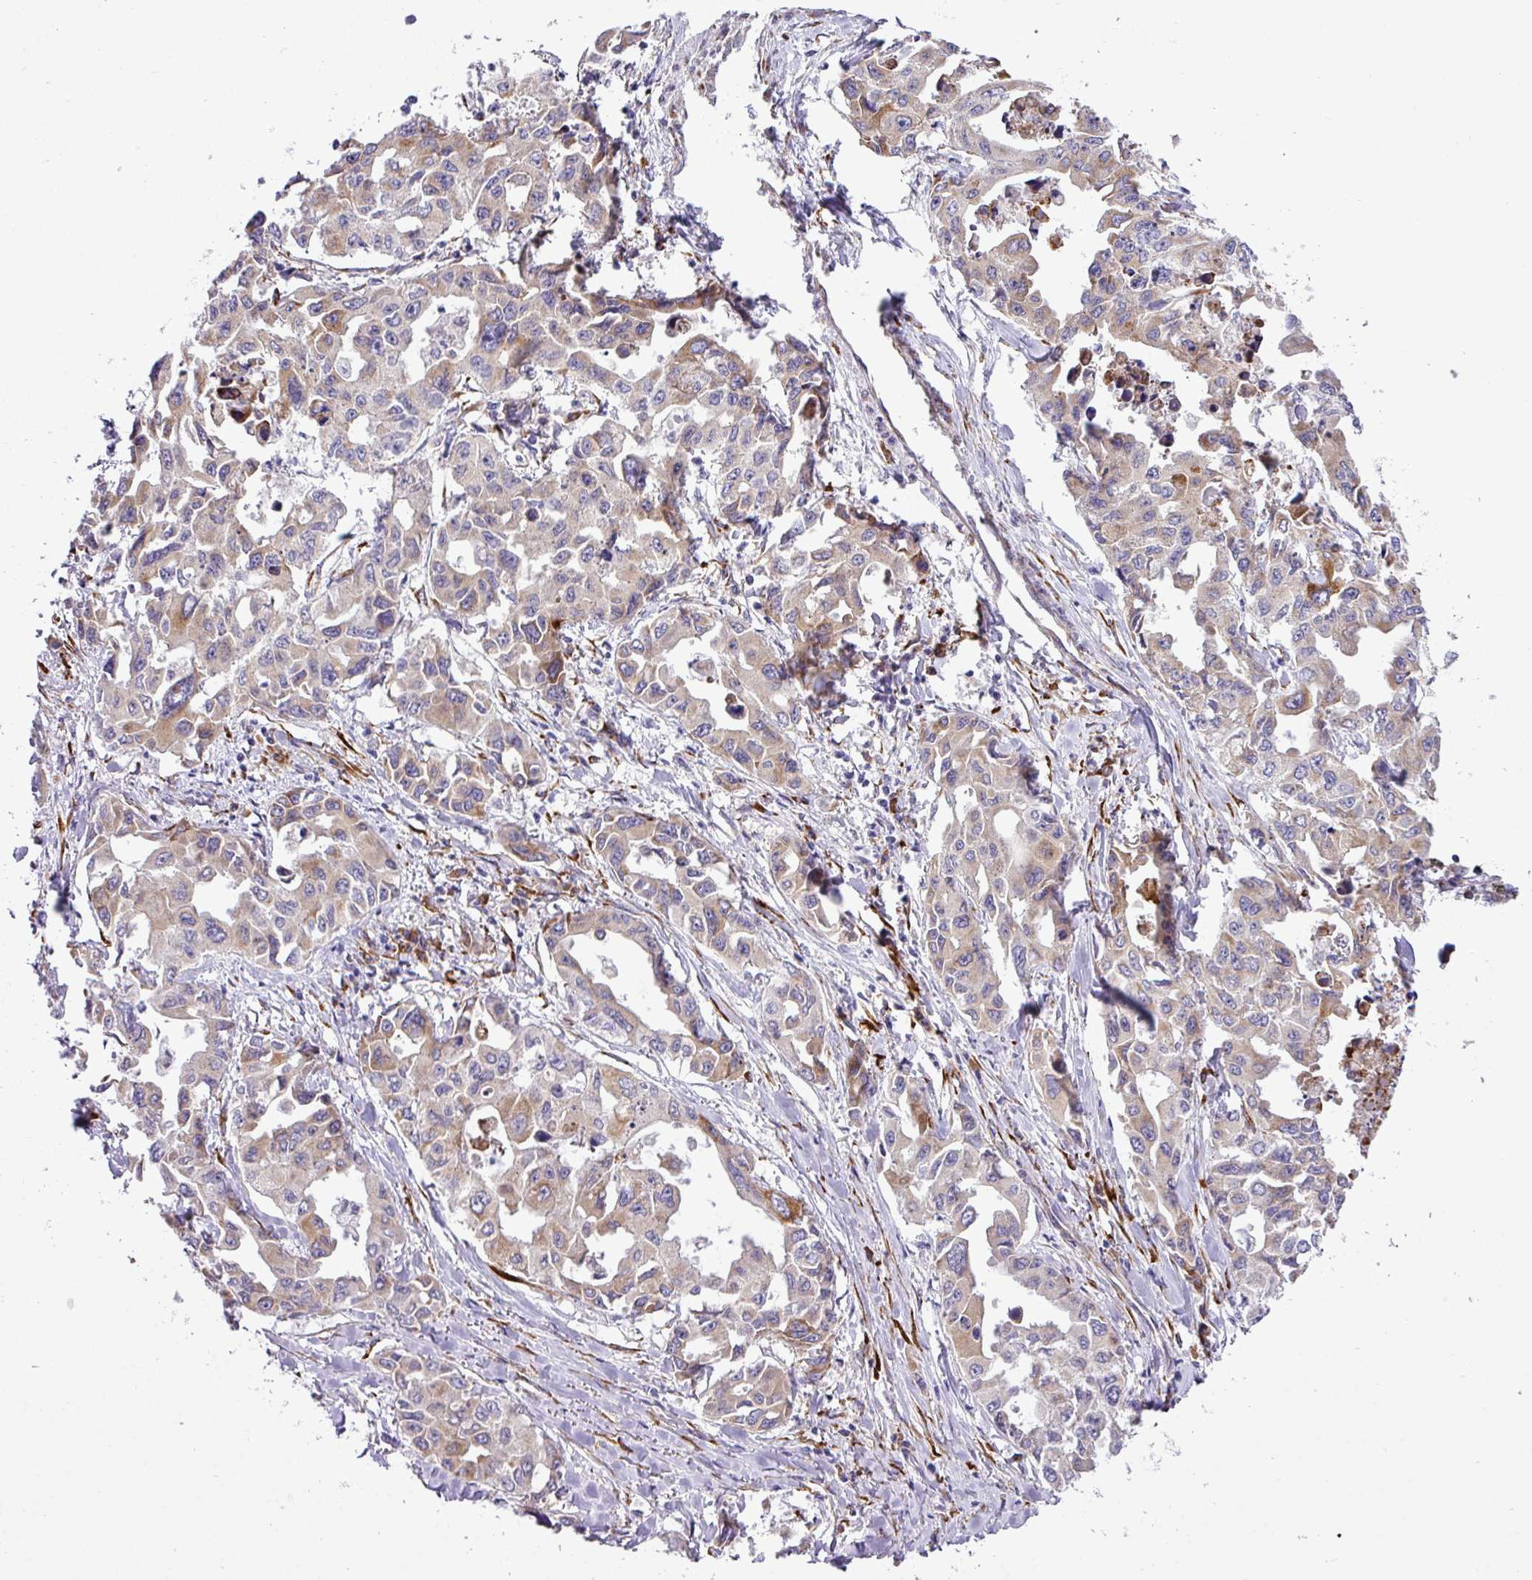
{"staining": {"intensity": "moderate", "quantity": "25%-75%", "location": "cytoplasmic/membranous"}, "tissue": "lung cancer", "cell_type": "Tumor cells", "image_type": "cancer", "snomed": [{"axis": "morphology", "description": "Adenocarcinoma, NOS"}, {"axis": "topography", "description": "Lung"}], "caption": "Immunohistochemical staining of human lung cancer reveals medium levels of moderate cytoplasmic/membranous protein staining in about 25%-75% of tumor cells. (brown staining indicates protein expression, while blue staining denotes nuclei).", "gene": "CFAP97", "patient": {"sex": "male", "age": 64}}